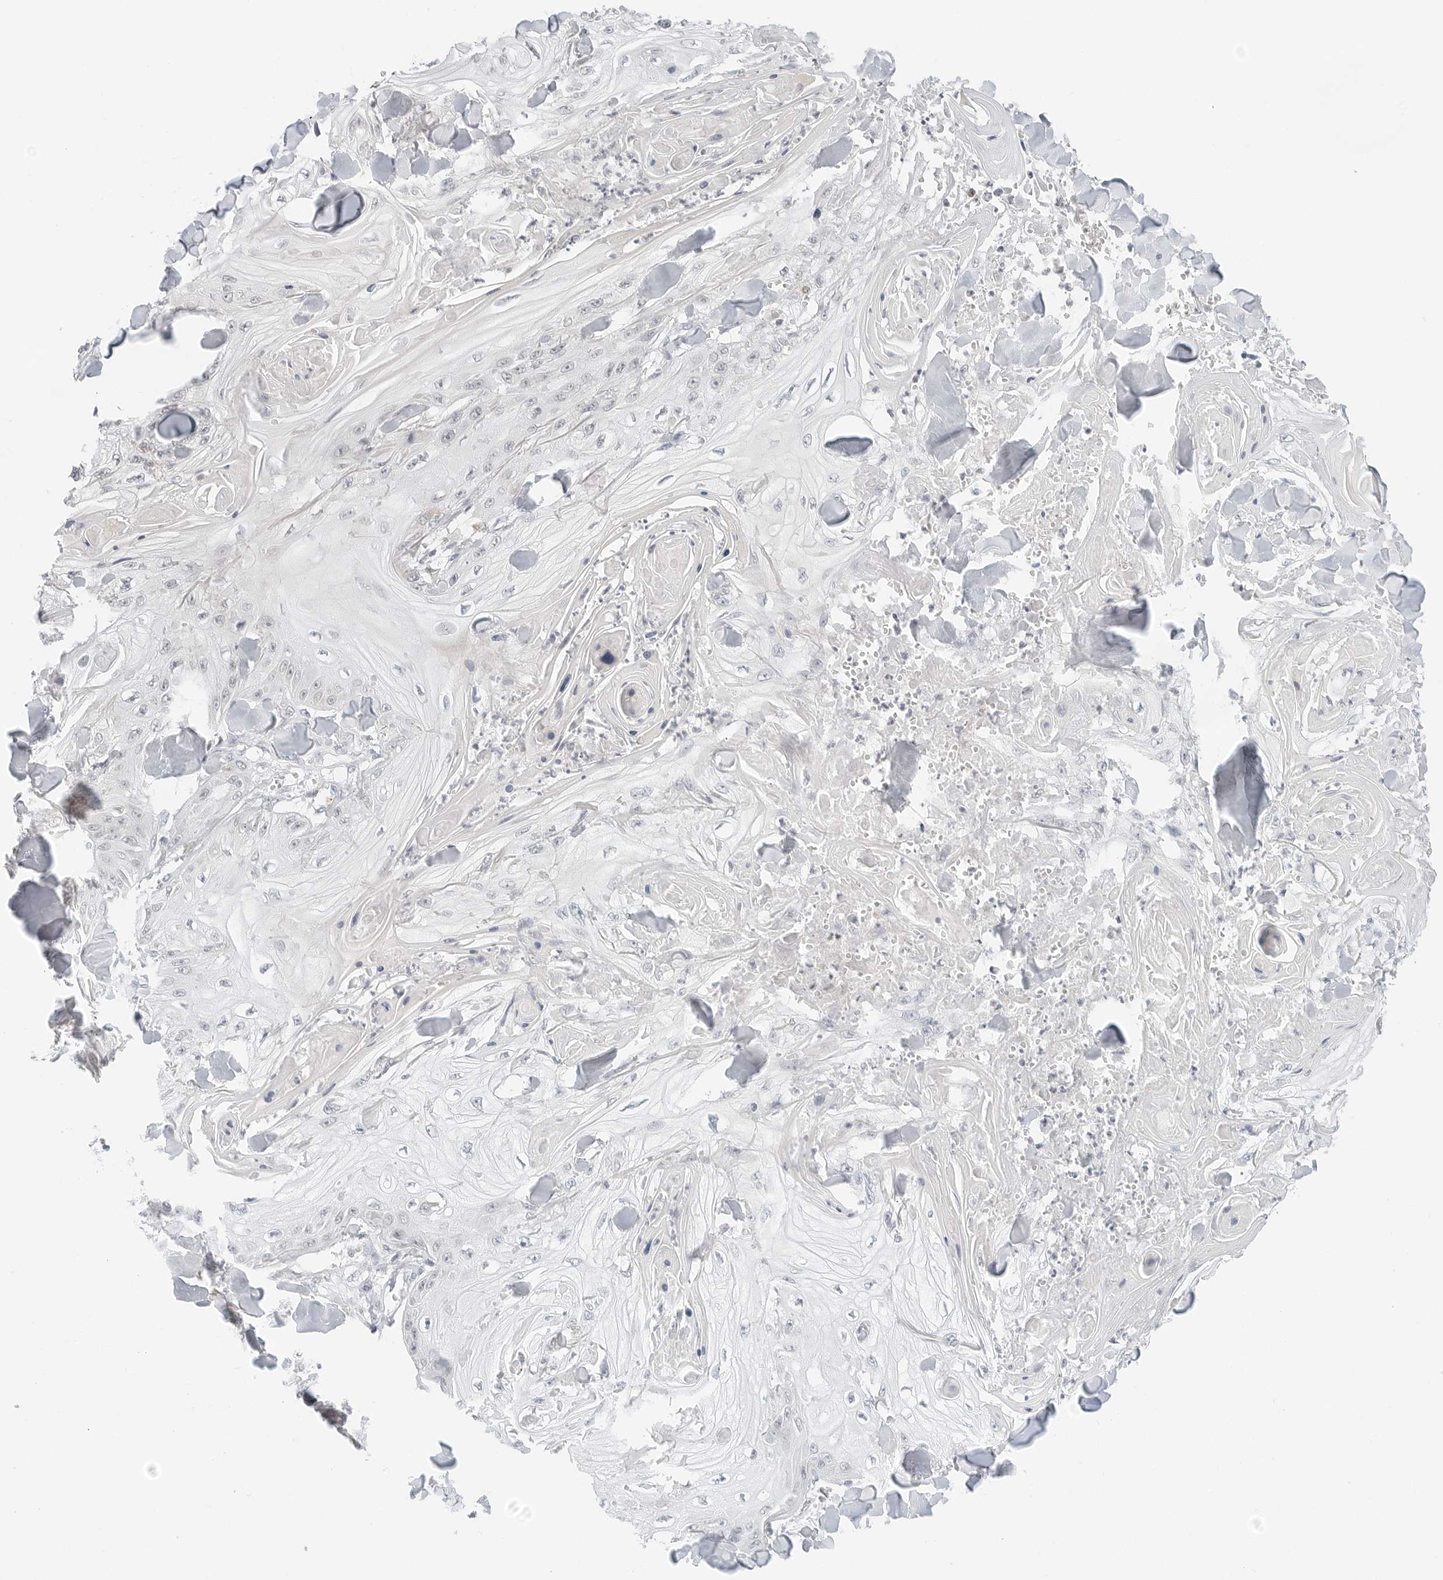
{"staining": {"intensity": "negative", "quantity": "none", "location": "none"}, "tissue": "skin cancer", "cell_type": "Tumor cells", "image_type": "cancer", "snomed": [{"axis": "morphology", "description": "Squamous cell carcinoma, NOS"}, {"axis": "topography", "description": "Skin"}], "caption": "A high-resolution image shows immunohistochemistry staining of skin cancer (squamous cell carcinoma), which demonstrates no significant staining in tumor cells.", "gene": "NEO1", "patient": {"sex": "male", "age": 74}}